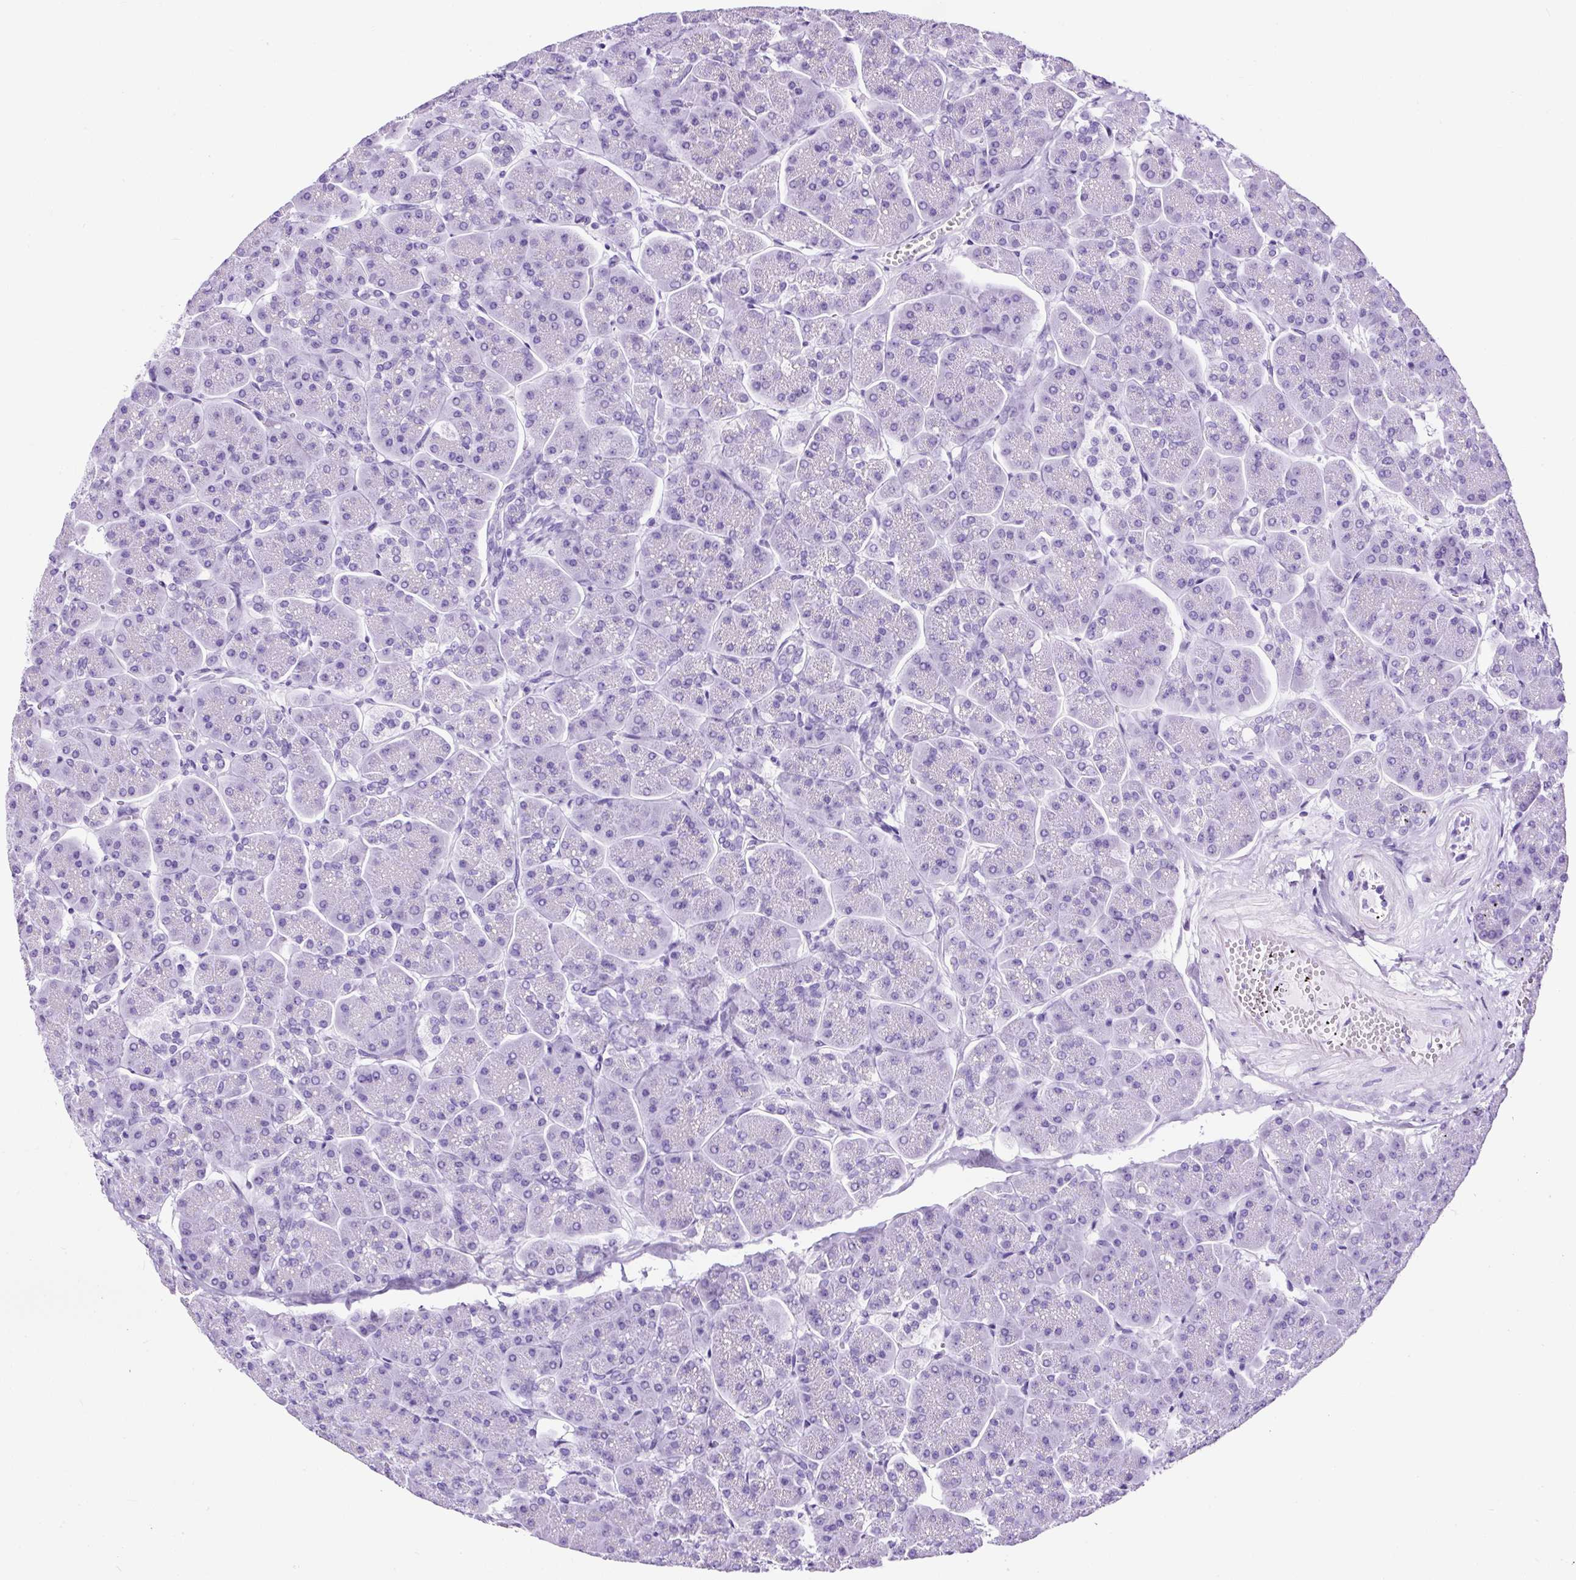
{"staining": {"intensity": "negative", "quantity": "none", "location": "none"}, "tissue": "pancreas", "cell_type": "Exocrine glandular cells", "image_type": "normal", "snomed": [{"axis": "morphology", "description": "Normal tissue, NOS"}, {"axis": "topography", "description": "Pancreas"}, {"axis": "topography", "description": "Peripheral nerve tissue"}], "caption": "Immunohistochemistry (IHC) of unremarkable human pancreas reveals no staining in exocrine glandular cells. (DAB (3,3'-diaminobenzidine) immunohistochemistry (IHC), high magnification).", "gene": "NTS", "patient": {"sex": "male", "age": 54}}